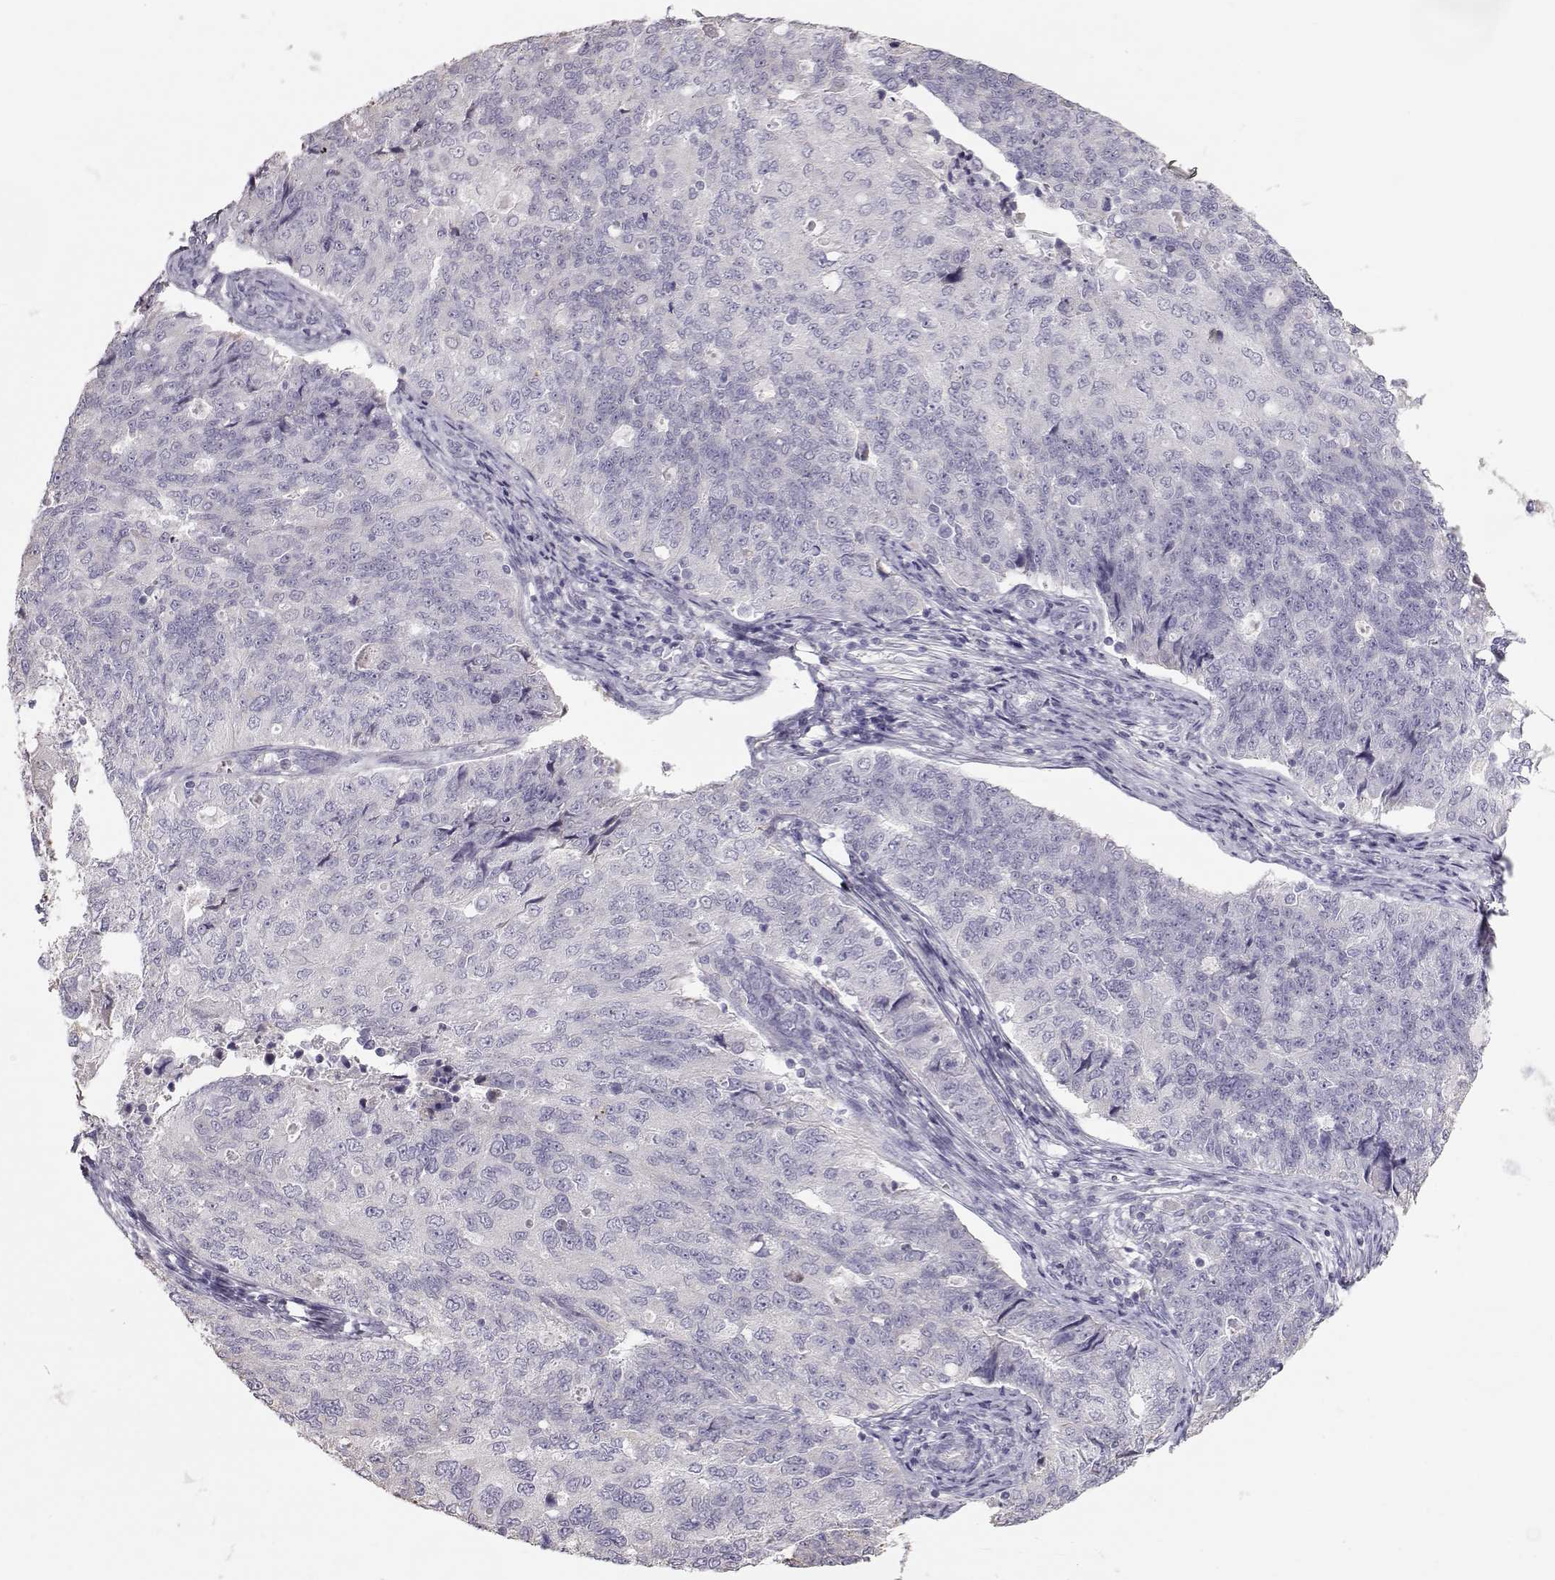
{"staining": {"intensity": "negative", "quantity": "none", "location": "none"}, "tissue": "endometrial cancer", "cell_type": "Tumor cells", "image_type": "cancer", "snomed": [{"axis": "morphology", "description": "Adenocarcinoma, NOS"}, {"axis": "topography", "description": "Endometrium"}], "caption": "This is a image of IHC staining of endometrial cancer (adenocarcinoma), which shows no staining in tumor cells.", "gene": "POU1F1", "patient": {"sex": "female", "age": 43}}